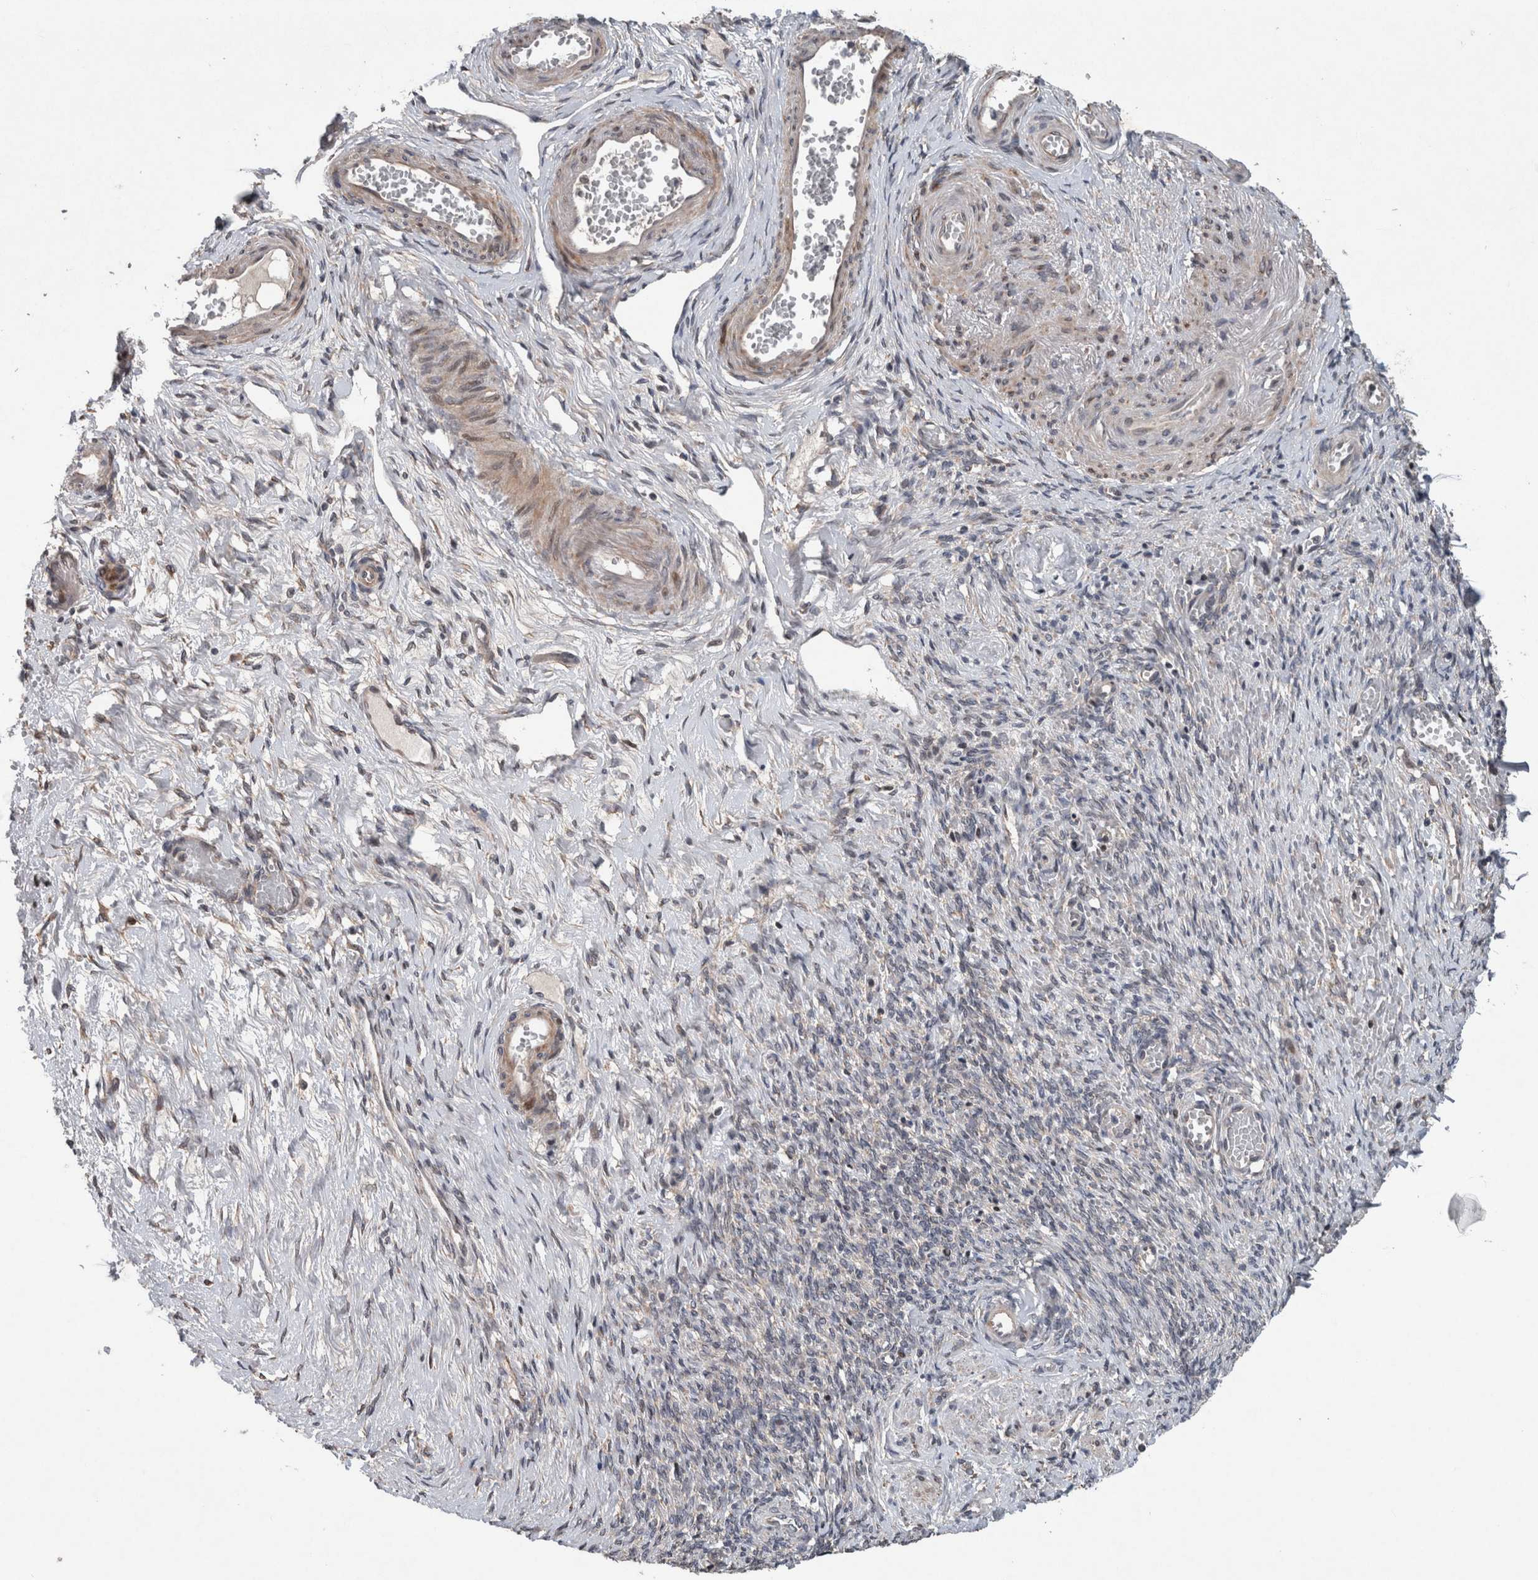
{"staining": {"intensity": "moderate", "quantity": "25%-75%", "location": "cytoplasmic/membranous"}, "tissue": "adipose tissue", "cell_type": "Adipocytes", "image_type": "normal", "snomed": [{"axis": "morphology", "description": "Normal tissue, NOS"}, {"axis": "topography", "description": "Vascular tissue"}, {"axis": "topography", "description": "Fallopian tube"}, {"axis": "topography", "description": "Ovary"}], "caption": "Protein staining by immunohistochemistry shows moderate cytoplasmic/membranous positivity in approximately 25%-75% of adipocytes in normal adipose tissue. The staining is performed using DAB brown chromogen to label protein expression. The nuclei are counter-stained blue using hematoxylin.", "gene": "GIMAP6", "patient": {"sex": "female", "age": 67}}